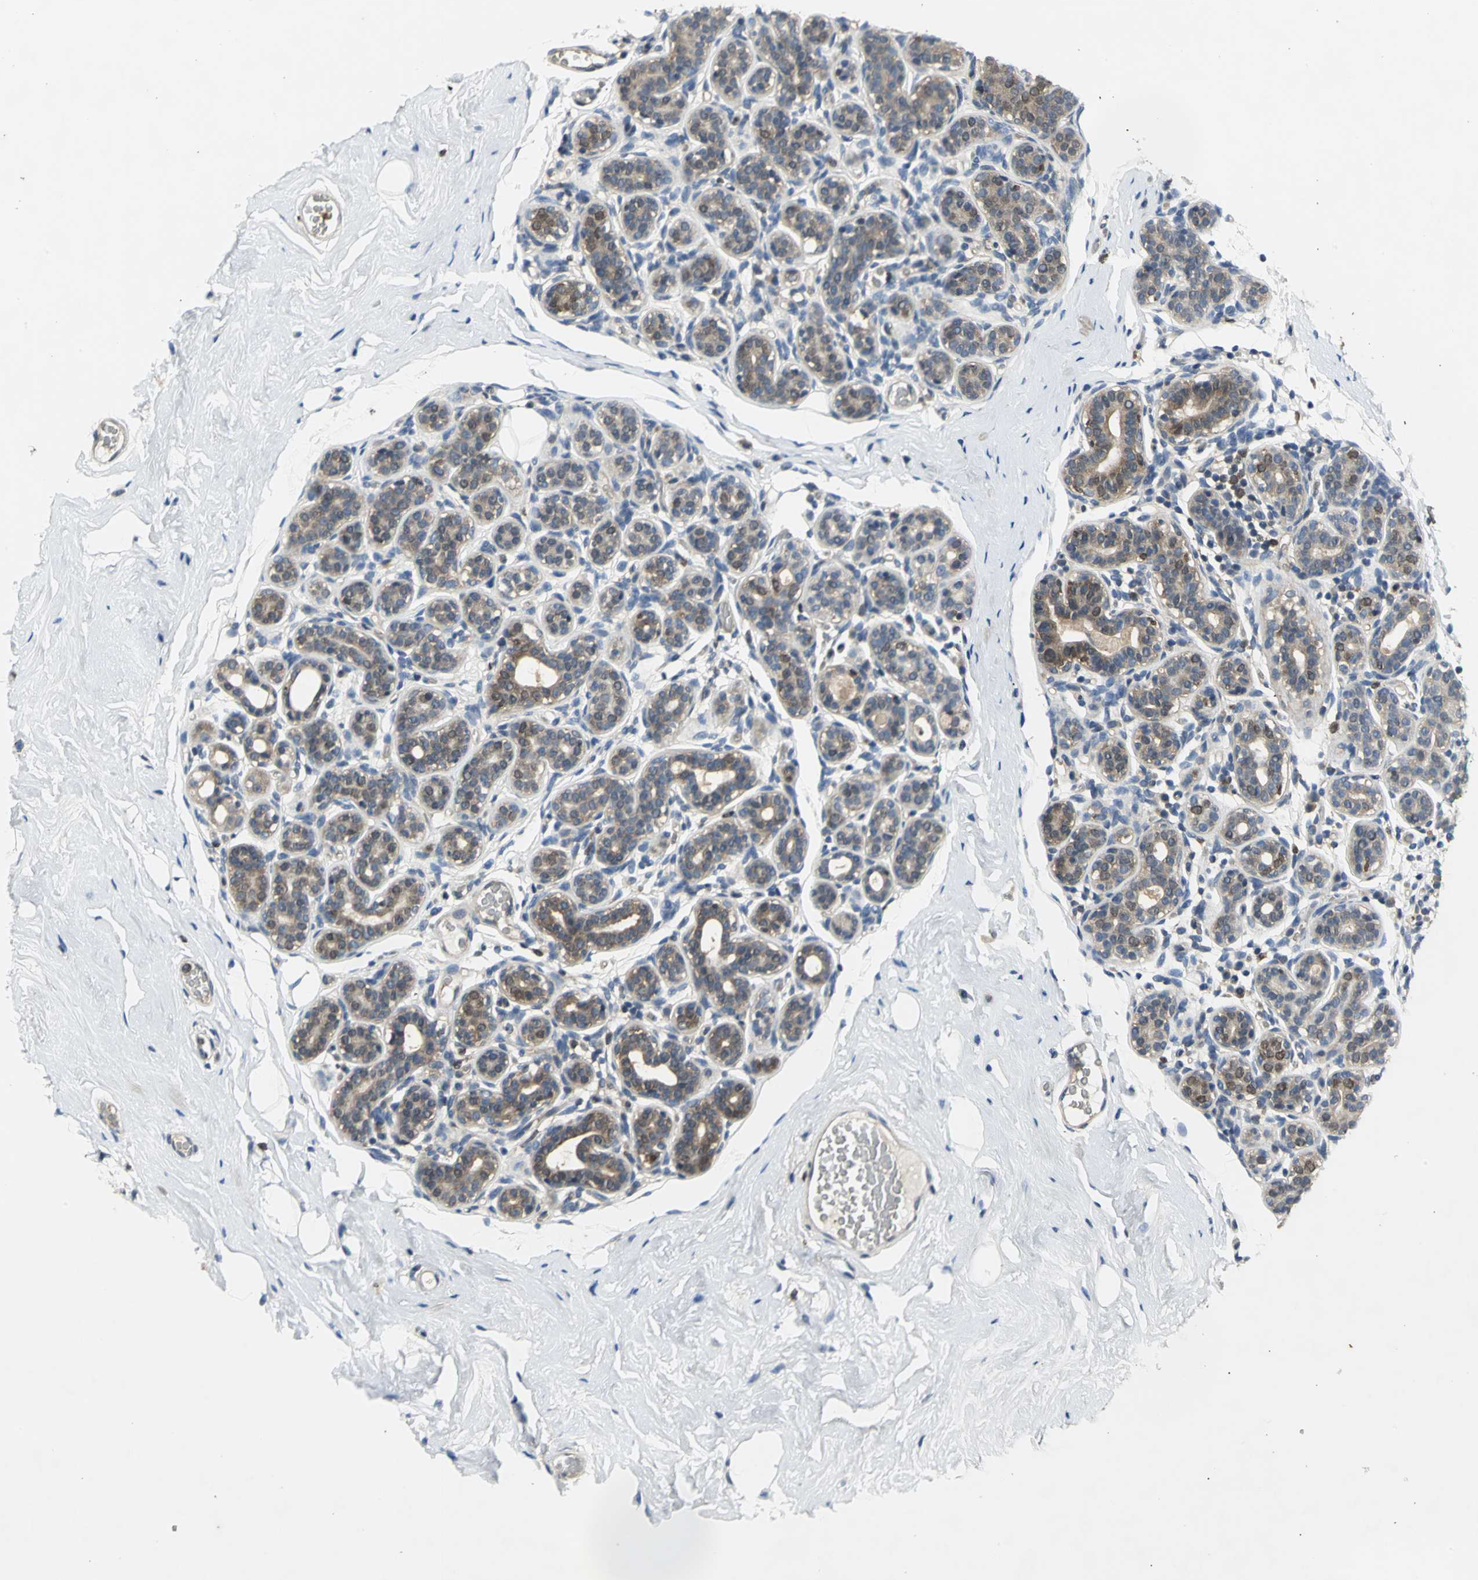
{"staining": {"intensity": "negative", "quantity": "none", "location": "none"}, "tissue": "breast", "cell_type": "Adipocytes", "image_type": "normal", "snomed": [{"axis": "morphology", "description": "Normal tissue, NOS"}, {"axis": "topography", "description": "Breast"}], "caption": "This is an immunohistochemistry (IHC) histopathology image of unremarkable breast. There is no positivity in adipocytes.", "gene": "AHR", "patient": {"sex": "female", "age": 75}}